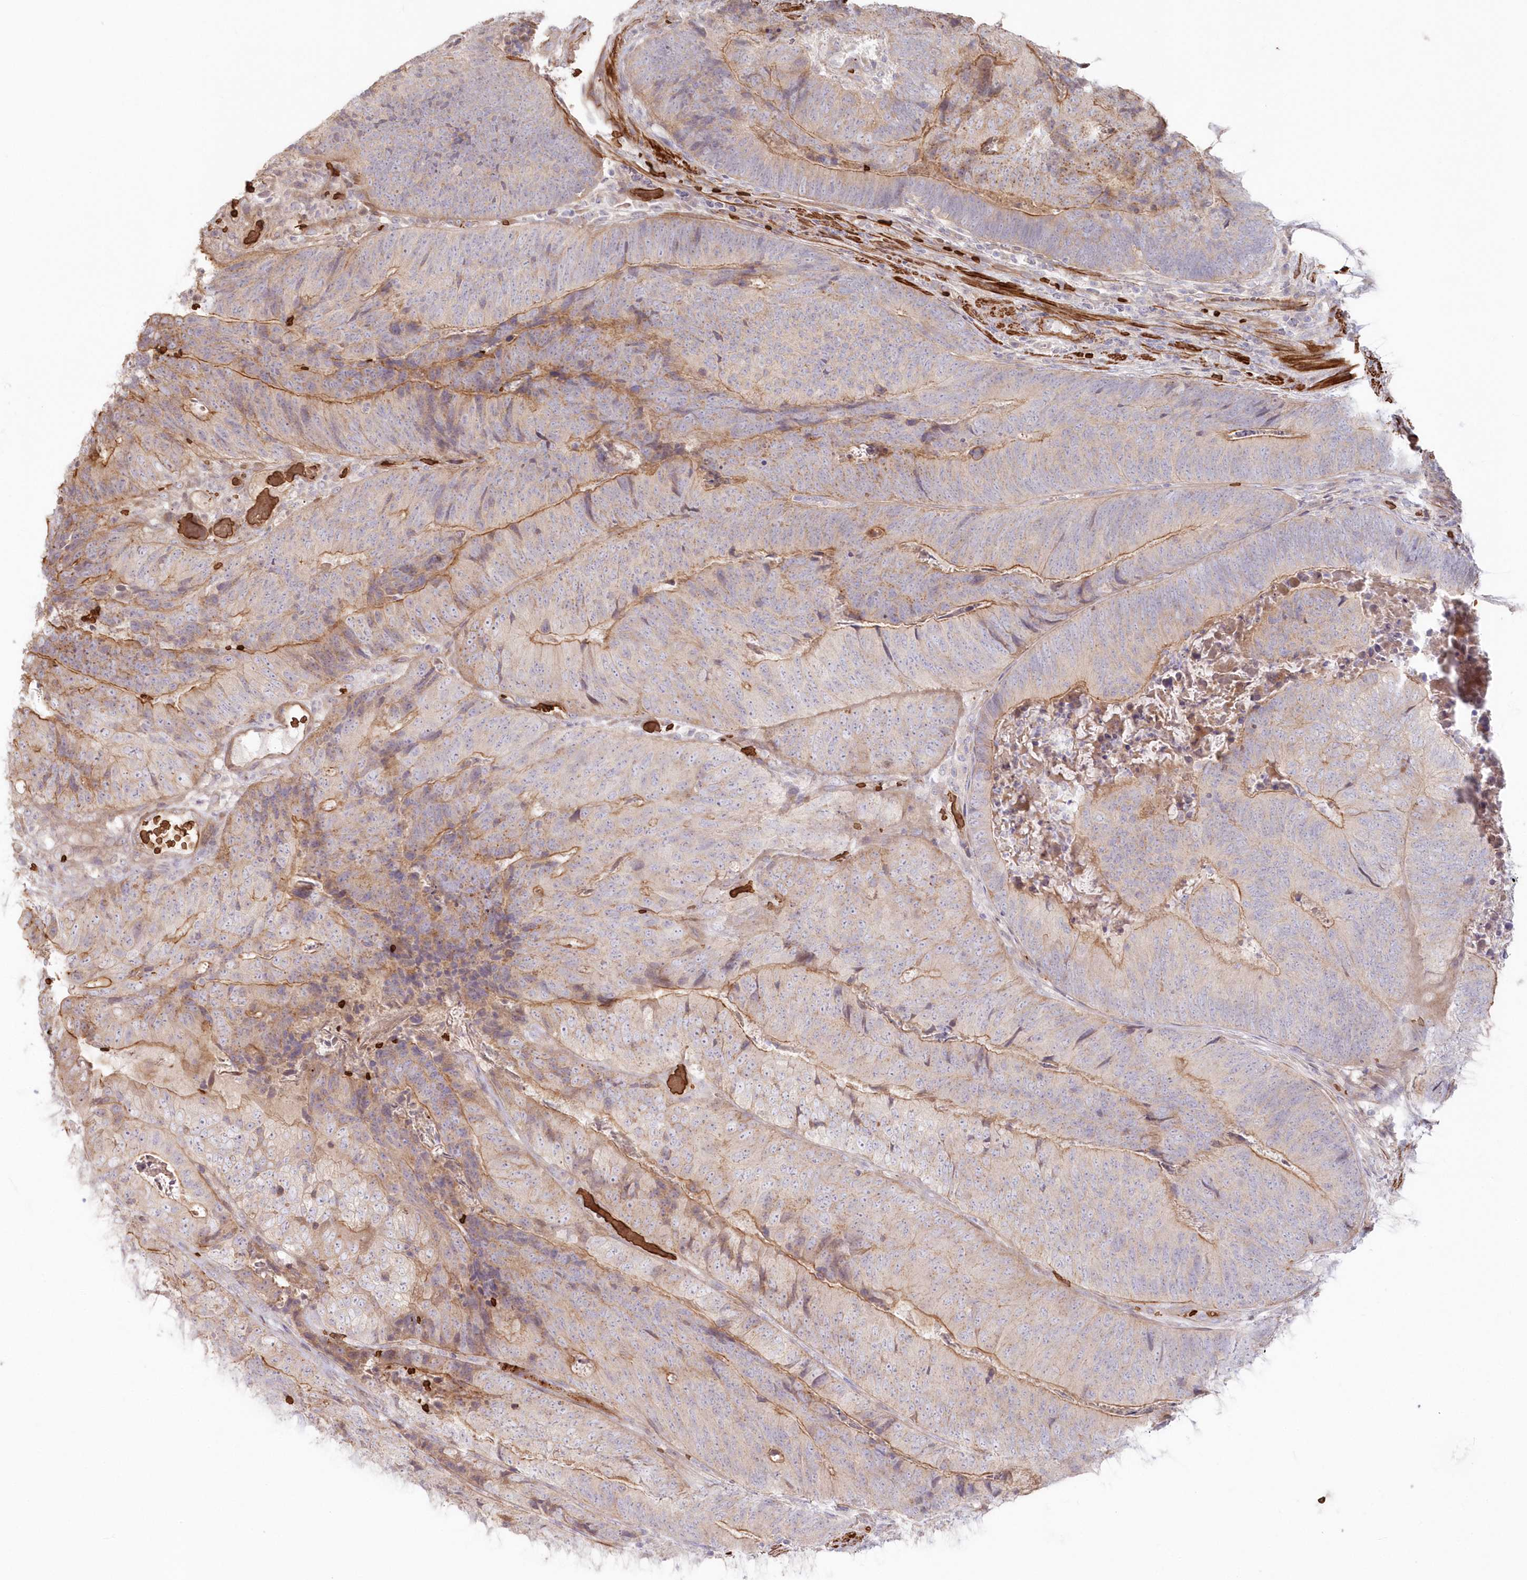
{"staining": {"intensity": "moderate", "quantity": "<25%", "location": "cytoplasmic/membranous"}, "tissue": "colorectal cancer", "cell_type": "Tumor cells", "image_type": "cancer", "snomed": [{"axis": "morphology", "description": "Adenocarcinoma, NOS"}, {"axis": "topography", "description": "Colon"}], "caption": "Colorectal cancer tissue reveals moderate cytoplasmic/membranous expression in about <25% of tumor cells, visualized by immunohistochemistry.", "gene": "SERINC1", "patient": {"sex": "female", "age": 67}}